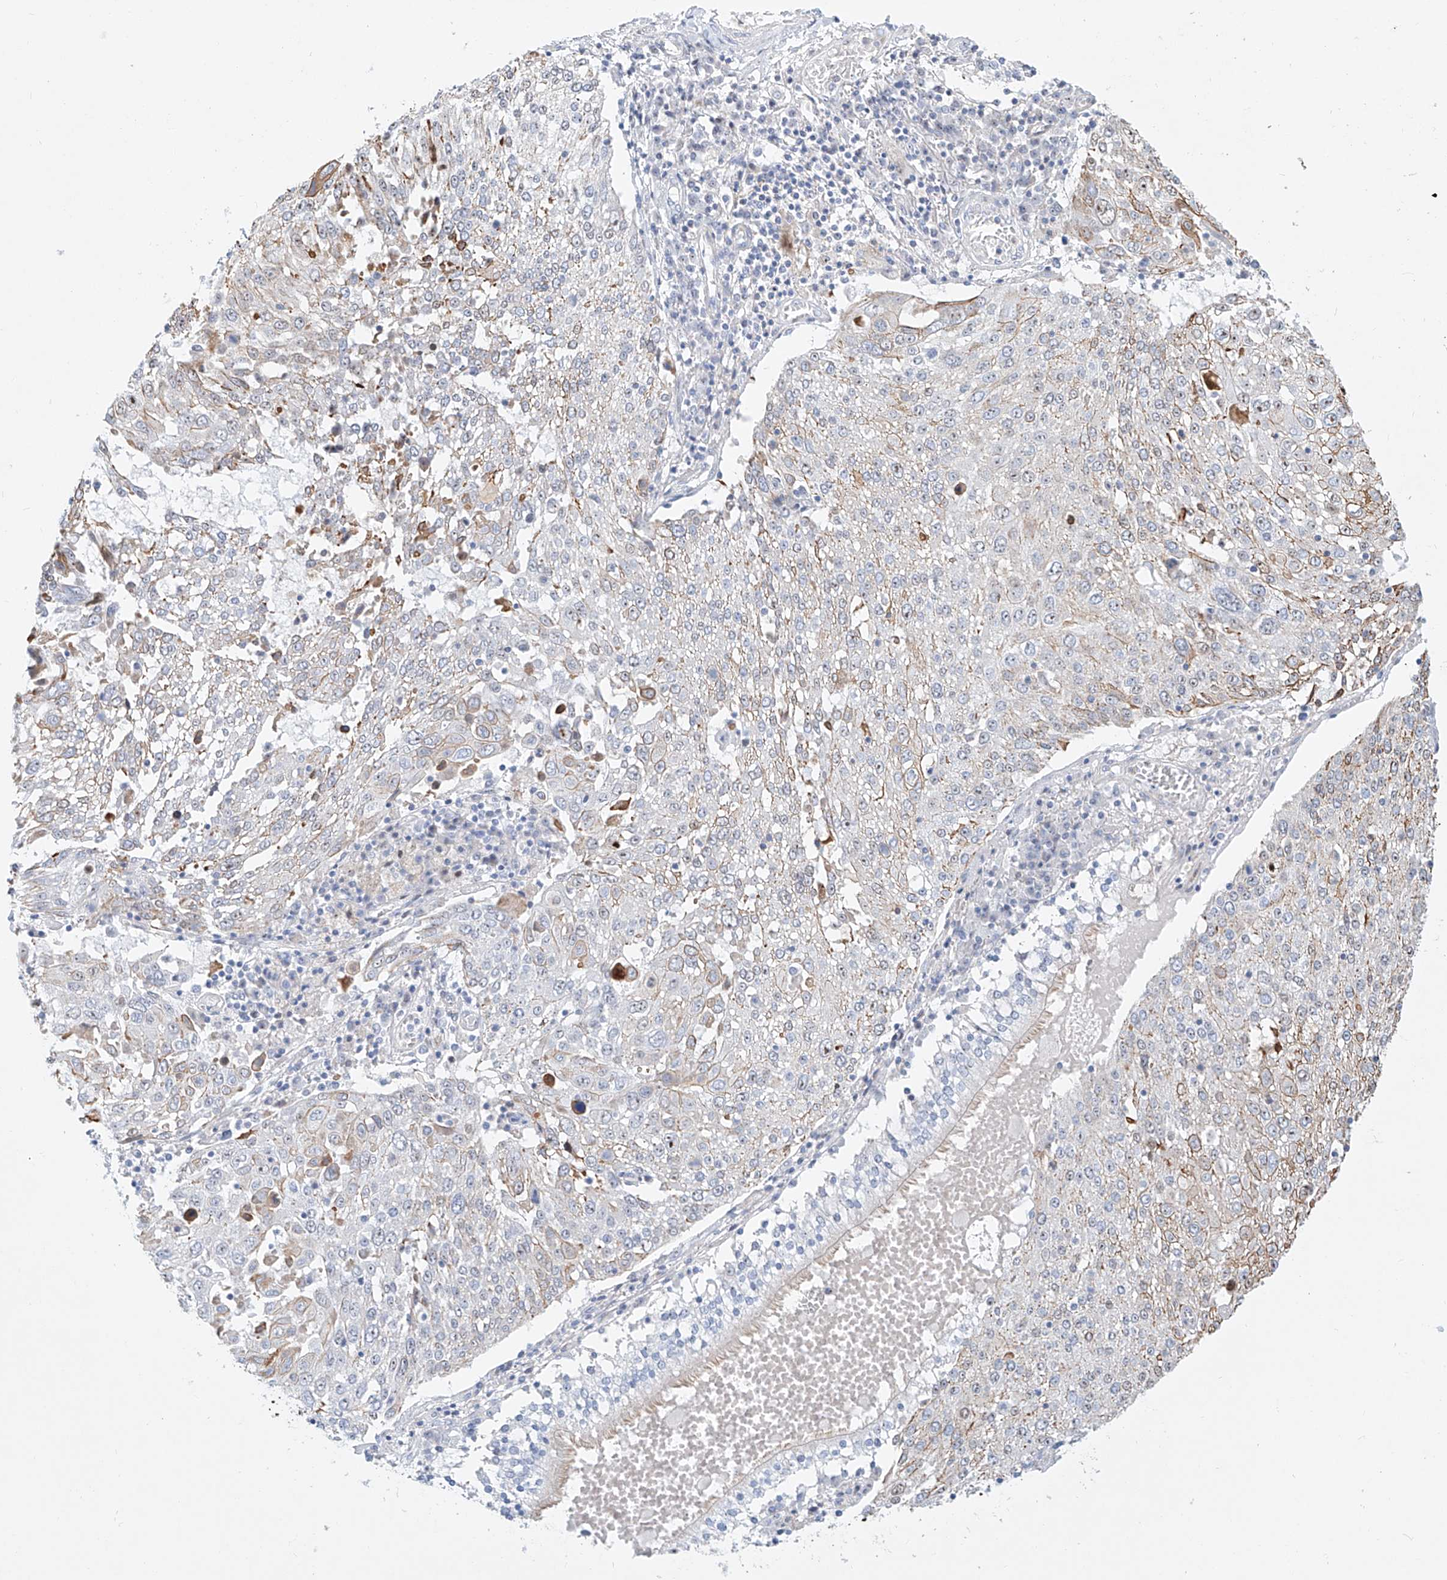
{"staining": {"intensity": "weak", "quantity": "25%-75%", "location": "cytoplasmic/membranous"}, "tissue": "lung cancer", "cell_type": "Tumor cells", "image_type": "cancer", "snomed": [{"axis": "morphology", "description": "Squamous cell carcinoma, NOS"}, {"axis": "topography", "description": "Lung"}], "caption": "Tumor cells display low levels of weak cytoplasmic/membranous staining in about 25%-75% of cells in human lung cancer. Ihc stains the protein in brown and the nuclei are stained blue.", "gene": "SNU13", "patient": {"sex": "male", "age": 65}}